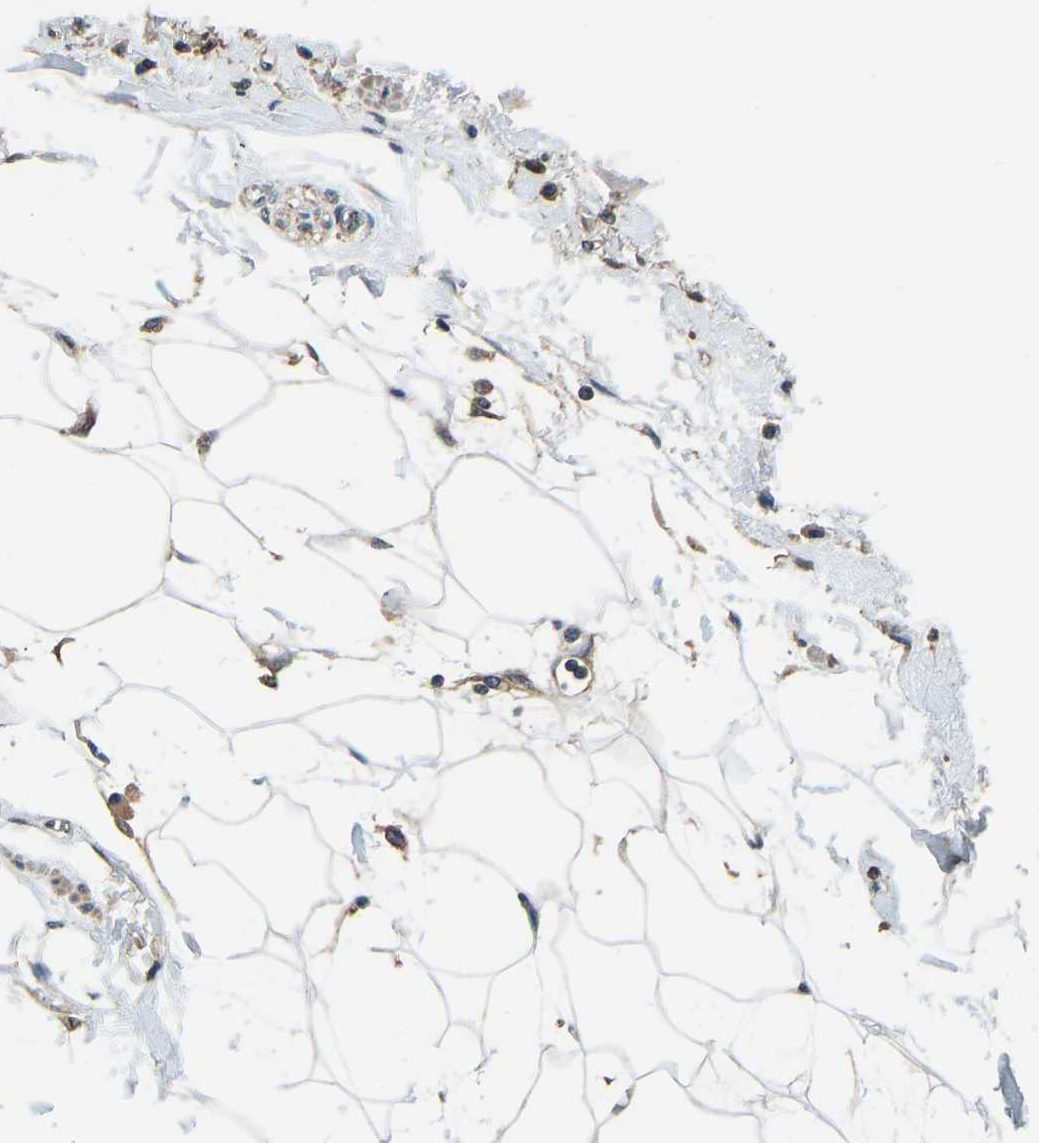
{"staining": {"intensity": "negative", "quantity": "none", "location": "none"}, "tissue": "adipose tissue", "cell_type": "Adipocytes", "image_type": "normal", "snomed": [{"axis": "morphology", "description": "Normal tissue, NOS"}, {"axis": "morphology", "description": "Adenocarcinoma, NOS"}, {"axis": "topography", "description": "Duodenum"}, {"axis": "topography", "description": "Peripheral nerve tissue"}], "caption": "DAB immunohistochemical staining of unremarkable human adipose tissue shows no significant staining in adipocytes. Brightfield microscopy of immunohistochemistry stained with DAB (3,3'-diaminobenzidine) (brown) and hematoxylin (blue), captured at high magnification.", "gene": "TOX4", "patient": {"sex": "female", "age": 60}}